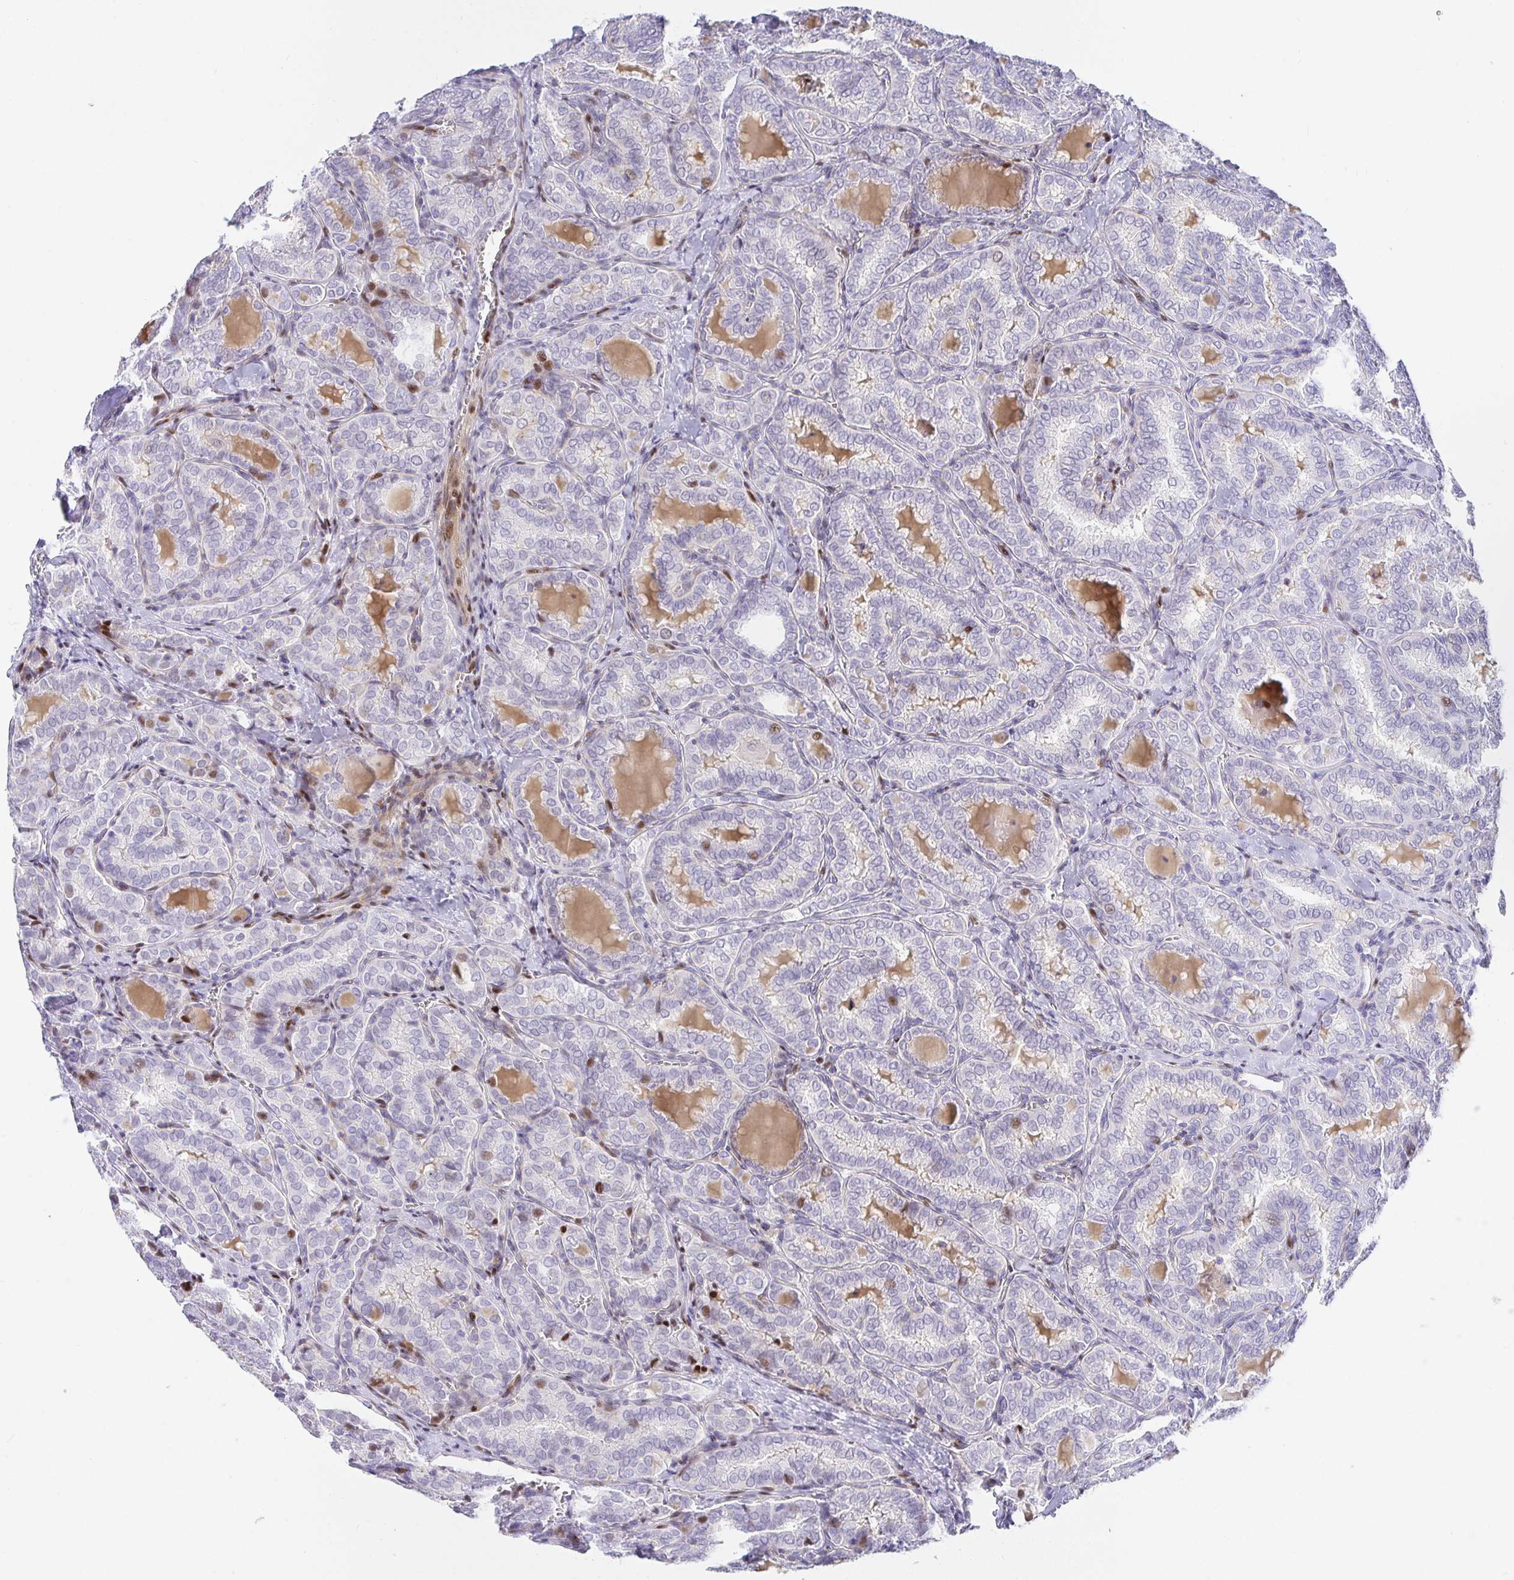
{"staining": {"intensity": "negative", "quantity": "none", "location": "none"}, "tissue": "thyroid cancer", "cell_type": "Tumor cells", "image_type": "cancer", "snomed": [{"axis": "morphology", "description": "Papillary adenocarcinoma, NOS"}, {"axis": "topography", "description": "Thyroid gland"}], "caption": "Tumor cells show no significant expression in papillary adenocarcinoma (thyroid).", "gene": "KBTBD13", "patient": {"sex": "female", "age": 30}}